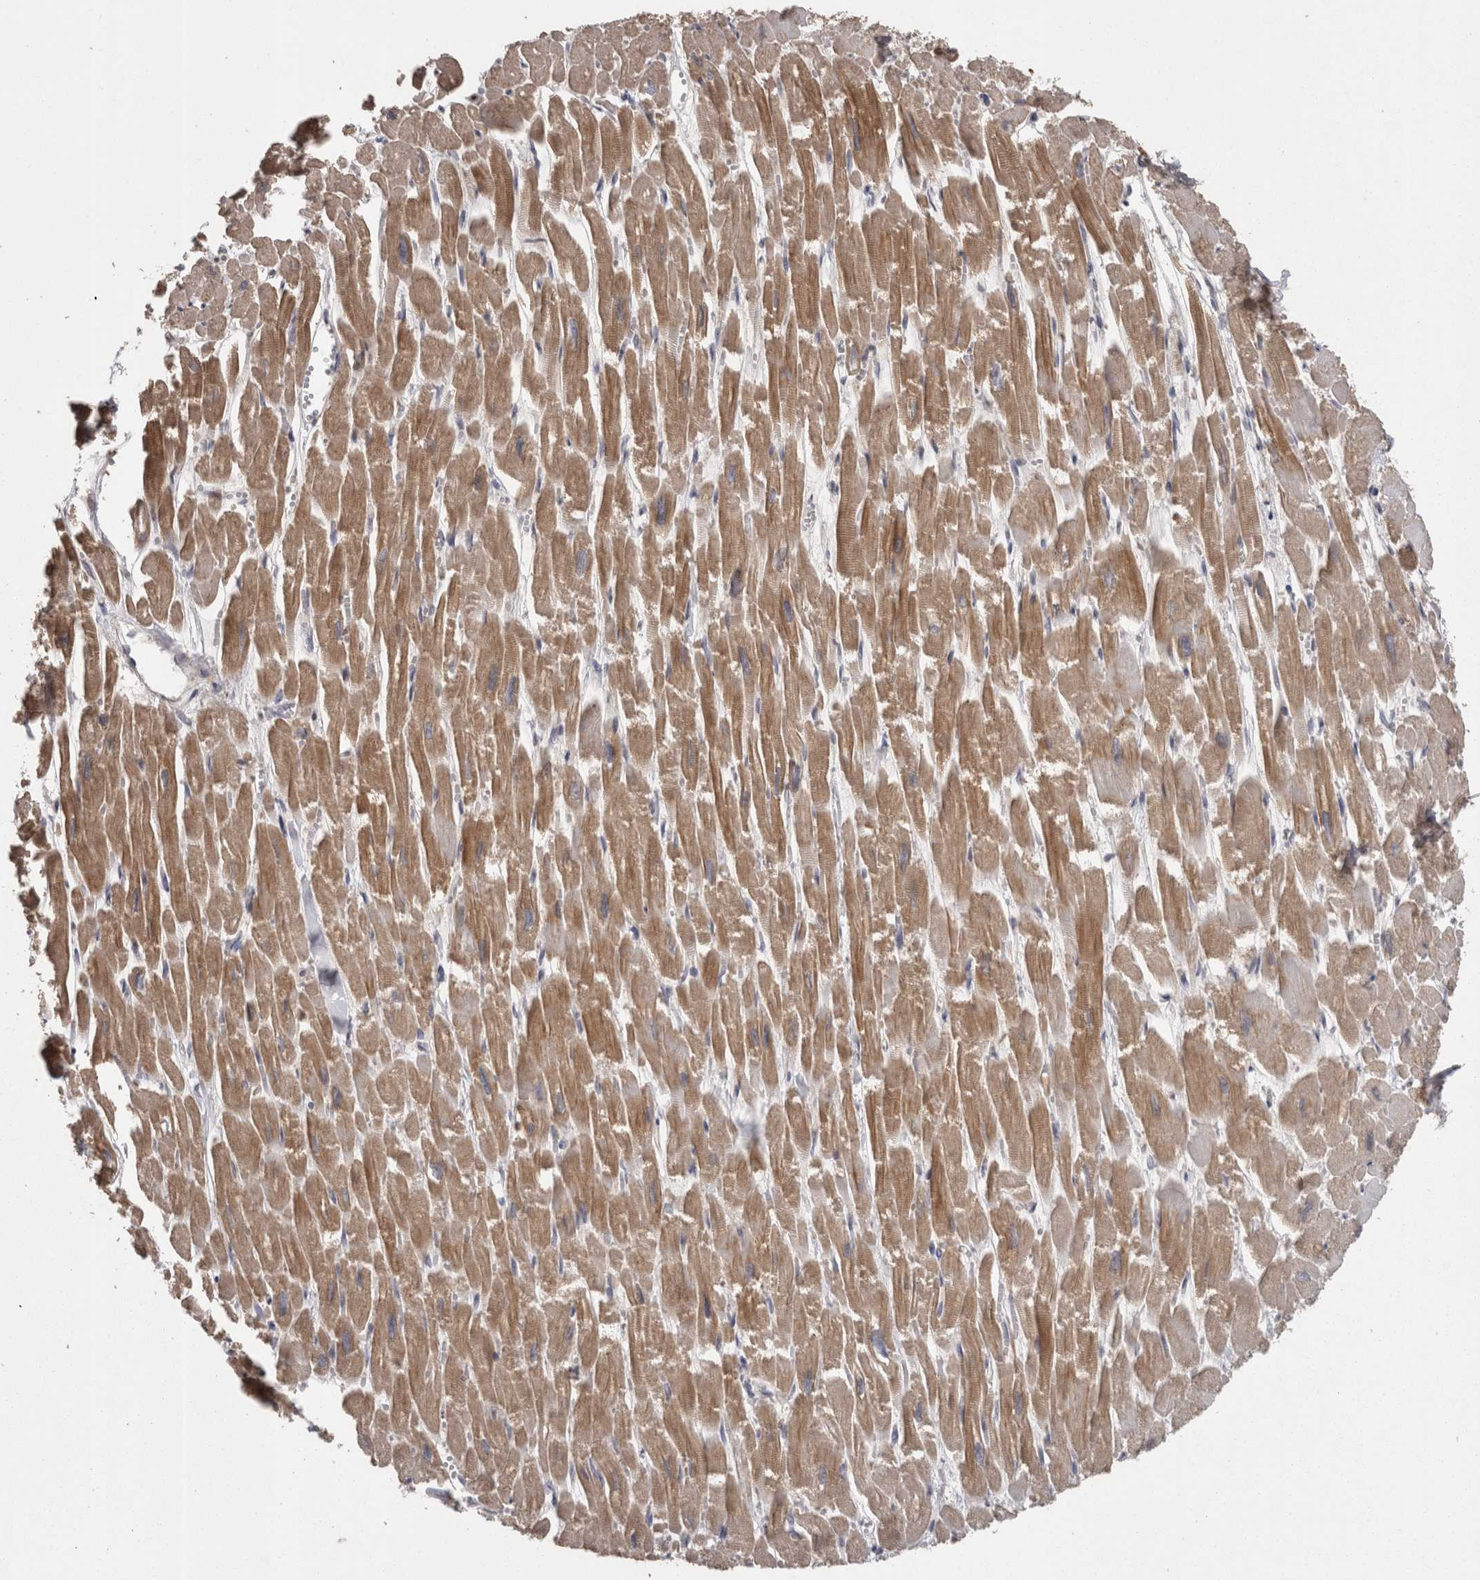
{"staining": {"intensity": "moderate", "quantity": "25%-75%", "location": "cytoplasmic/membranous"}, "tissue": "heart muscle", "cell_type": "Cardiomyocytes", "image_type": "normal", "snomed": [{"axis": "morphology", "description": "Normal tissue, NOS"}, {"axis": "topography", "description": "Heart"}], "caption": "Immunohistochemistry (IHC) (DAB) staining of unremarkable heart muscle reveals moderate cytoplasmic/membranous protein staining in about 25%-75% of cardiomyocytes.", "gene": "PON3", "patient": {"sex": "male", "age": 54}}